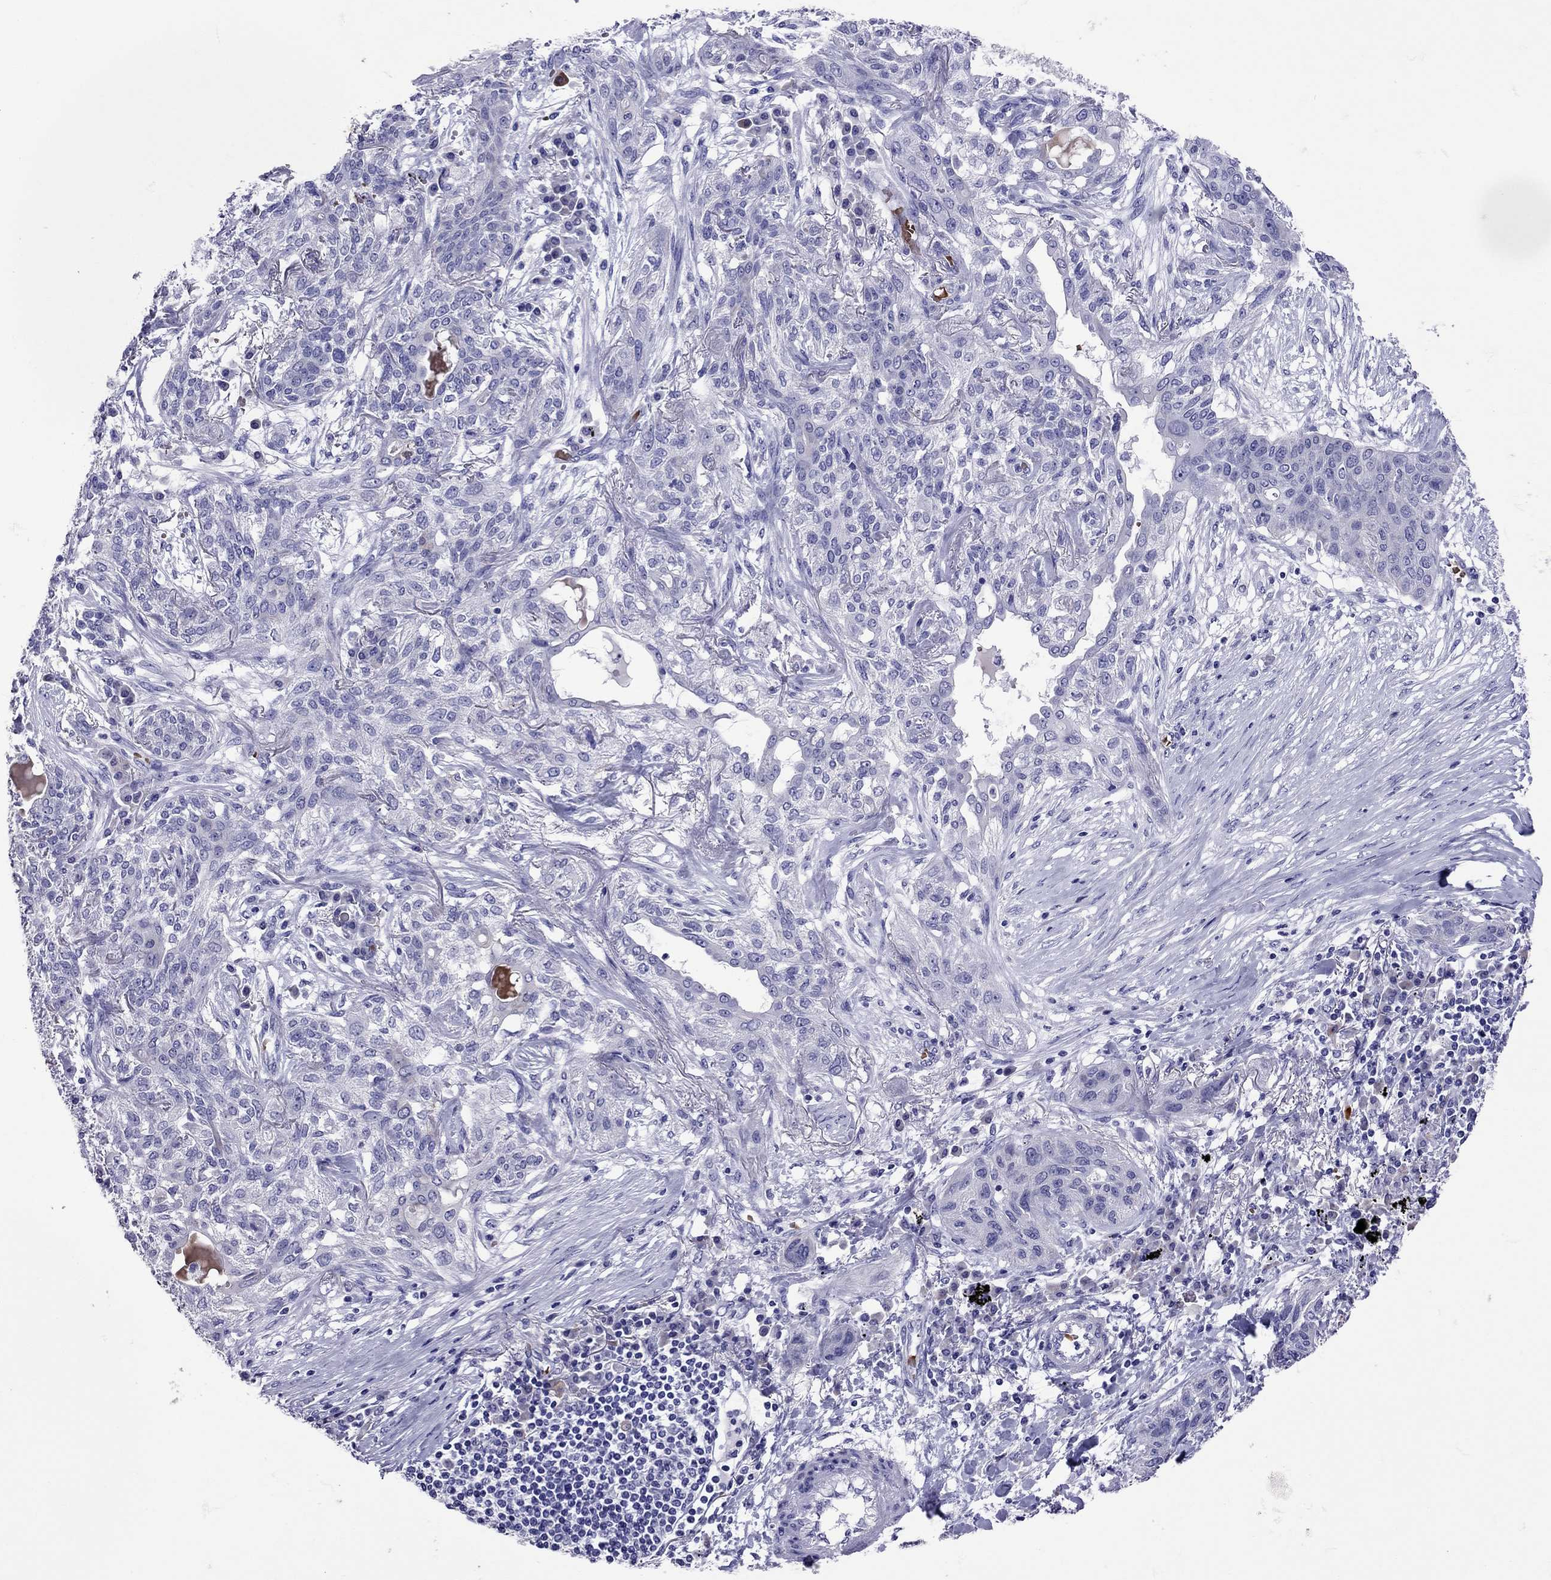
{"staining": {"intensity": "negative", "quantity": "none", "location": "none"}, "tissue": "lung cancer", "cell_type": "Tumor cells", "image_type": "cancer", "snomed": [{"axis": "morphology", "description": "Squamous cell carcinoma, NOS"}, {"axis": "topography", "description": "Lung"}], "caption": "The immunohistochemistry photomicrograph has no significant staining in tumor cells of lung squamous cell carcinoma tissue.", "gene": "TBR1", "patient": {"sex": "female", "age": 70}}